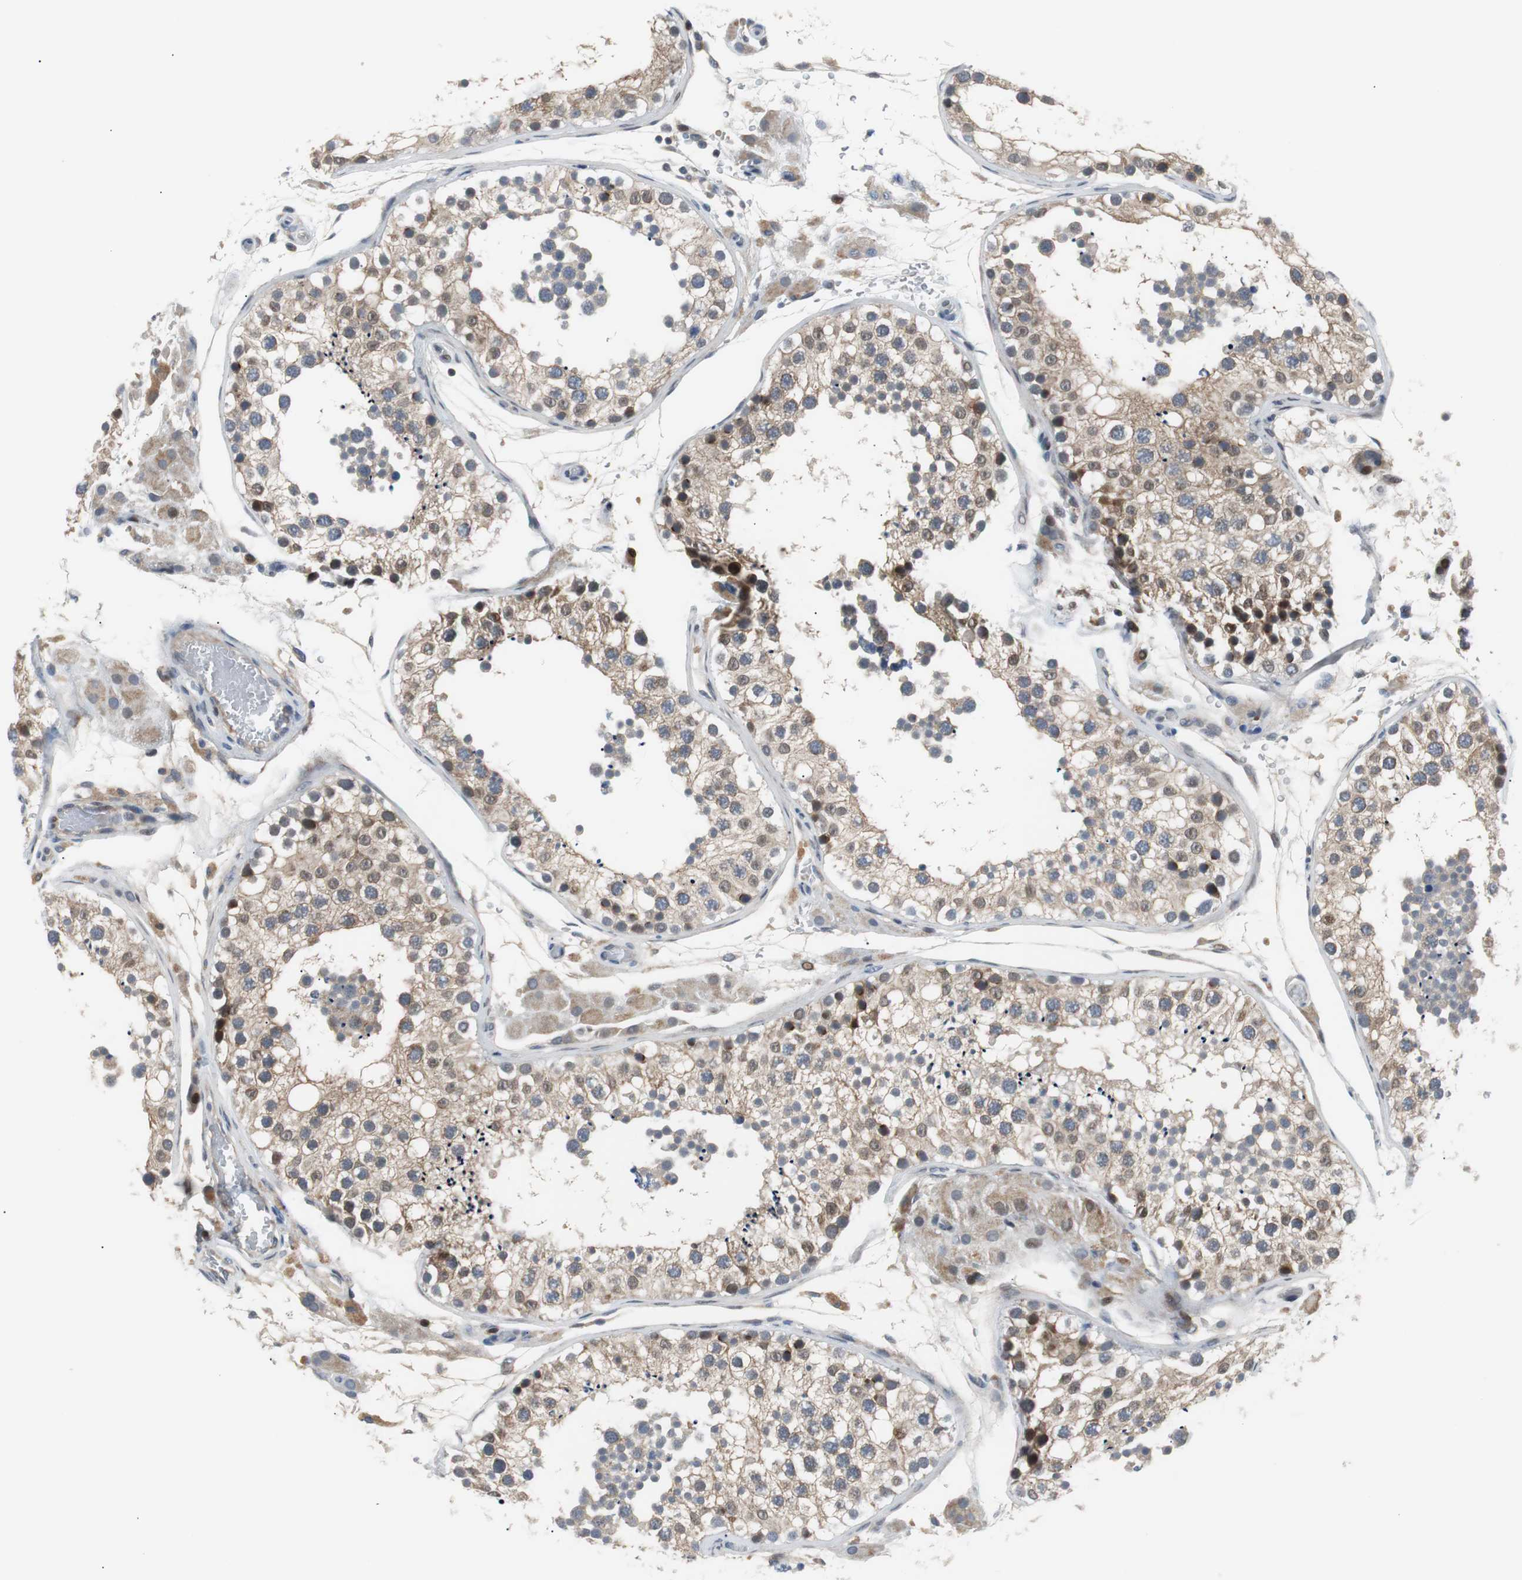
{"staining": {"intensity": "moderate", "quantity": "<25%", "location": "cytoplasmic/membranous,nuclear"}, "tissue": "testis", "cell_type": "Cells in seminiferous ducts", "image_type": "normal", "snomed": [{"axis": "morphology", "description": "Normal tissue, NOS"}, {"axis": "topography", "description": "Testis"}], "caption": "A brown stain highlights moderate cytoplasmic/membranous,nuclear expression of a protein in cells in seminiferous ducts of normal human testis.", "gene": "MAP2K4", "patient": {"sex": "male", "age": 26}}